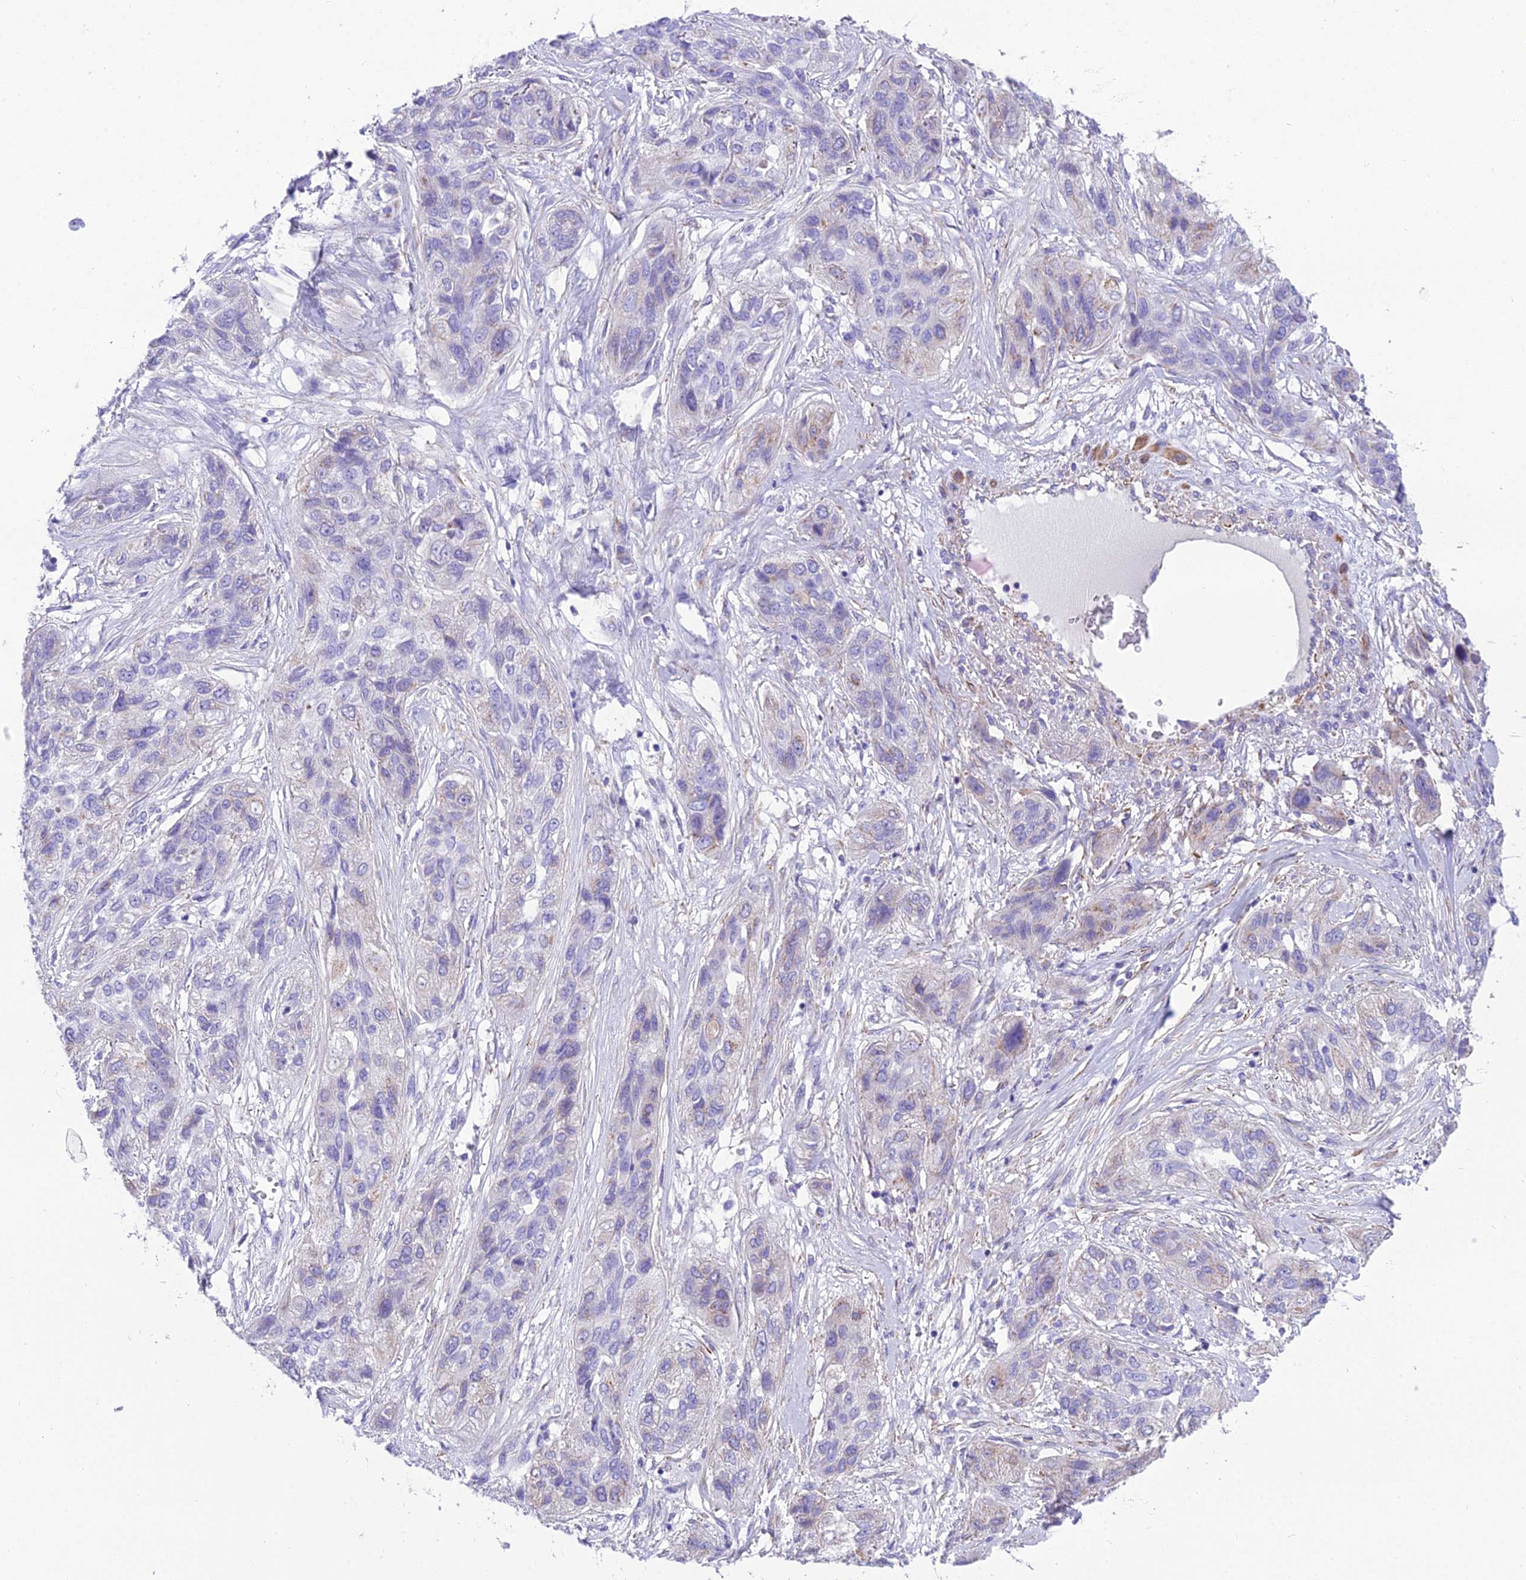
{"staining": {"intensity": "weak", "quantity": "<25%", "location": "cytoplasmic/membranous"}, "tissue": "lung cancer", "cell_type": "Tumor cells", "image_type": "cancer", "snomed": [{"axis": "morphology", "description": "Squamous cell carcinoma, NOS"}, {"axis": "topography", "description": "Lung"}], "caption": "IHC photomicrograph of neoplastic tissue: human lung squamous cell carcinoma stained with DAB (3,3'-diaminobenzidine) exhibits no significant protein staining in tumor cells.", "gene": "GFRA1", "patient": {"sex": "female", "age": 70}}